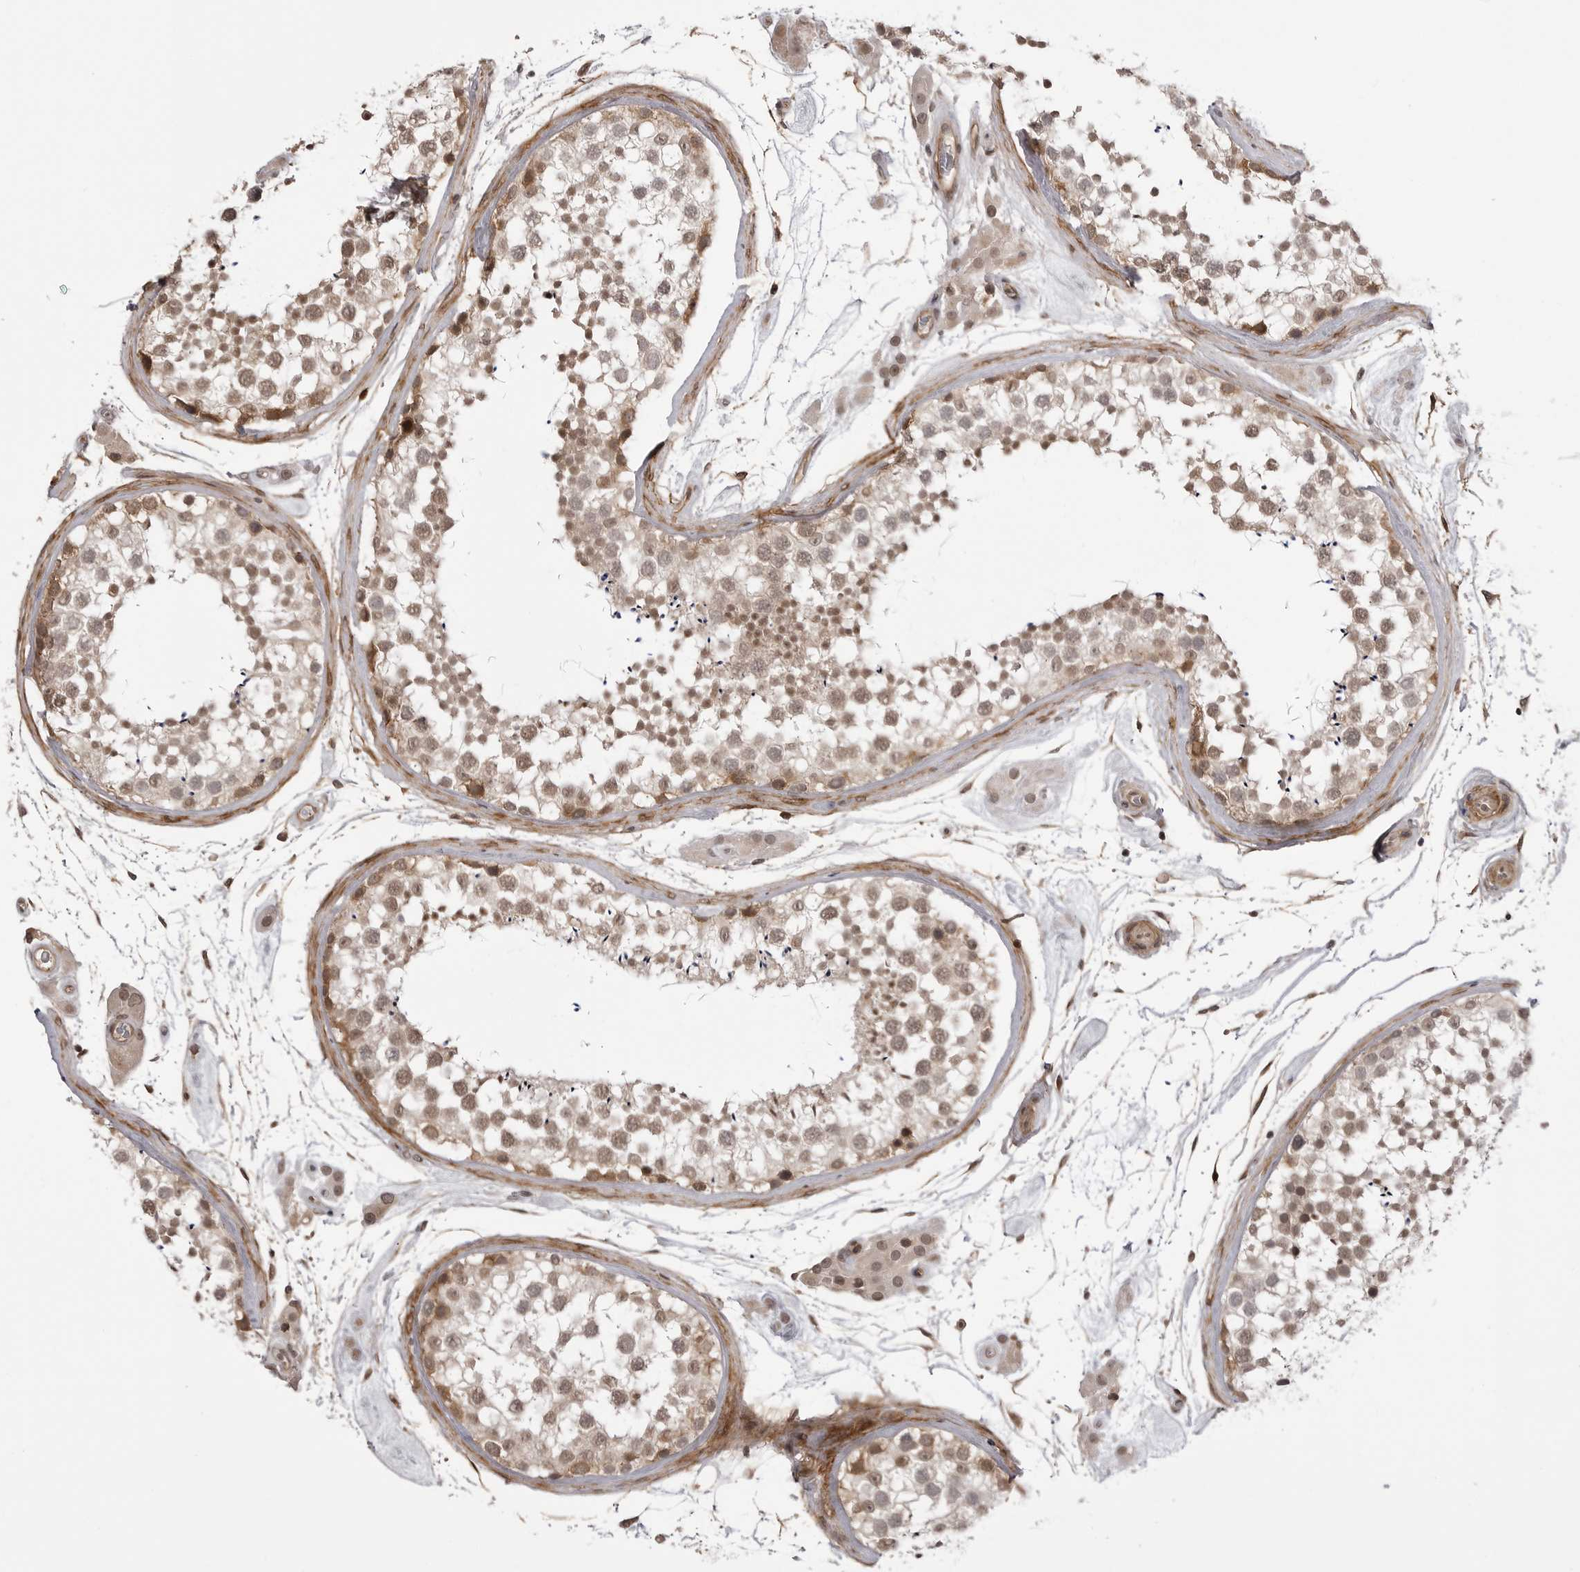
{"staining": {"intensity": "moderate", "quantity": "25%-75%", "location": "cytoplasmic/membranous,nuclear"}, "tissue": "testis", "cell_type": "Cells in seminiferous ducts", "image_type": "normal", "snomed": [{"axis": "morphology", "description": "Normal tissue, NOS"}, {"axis": "topography", "description": "Testis"}], "caption": "Cells in seminiferous ducts exhibit moderate cytoplasmic/membranous,nuclear expression in about 25%-75% of cells in normal testis.", "gene": "SORBS1", "patient": {"sex": "male", "age": 46}}